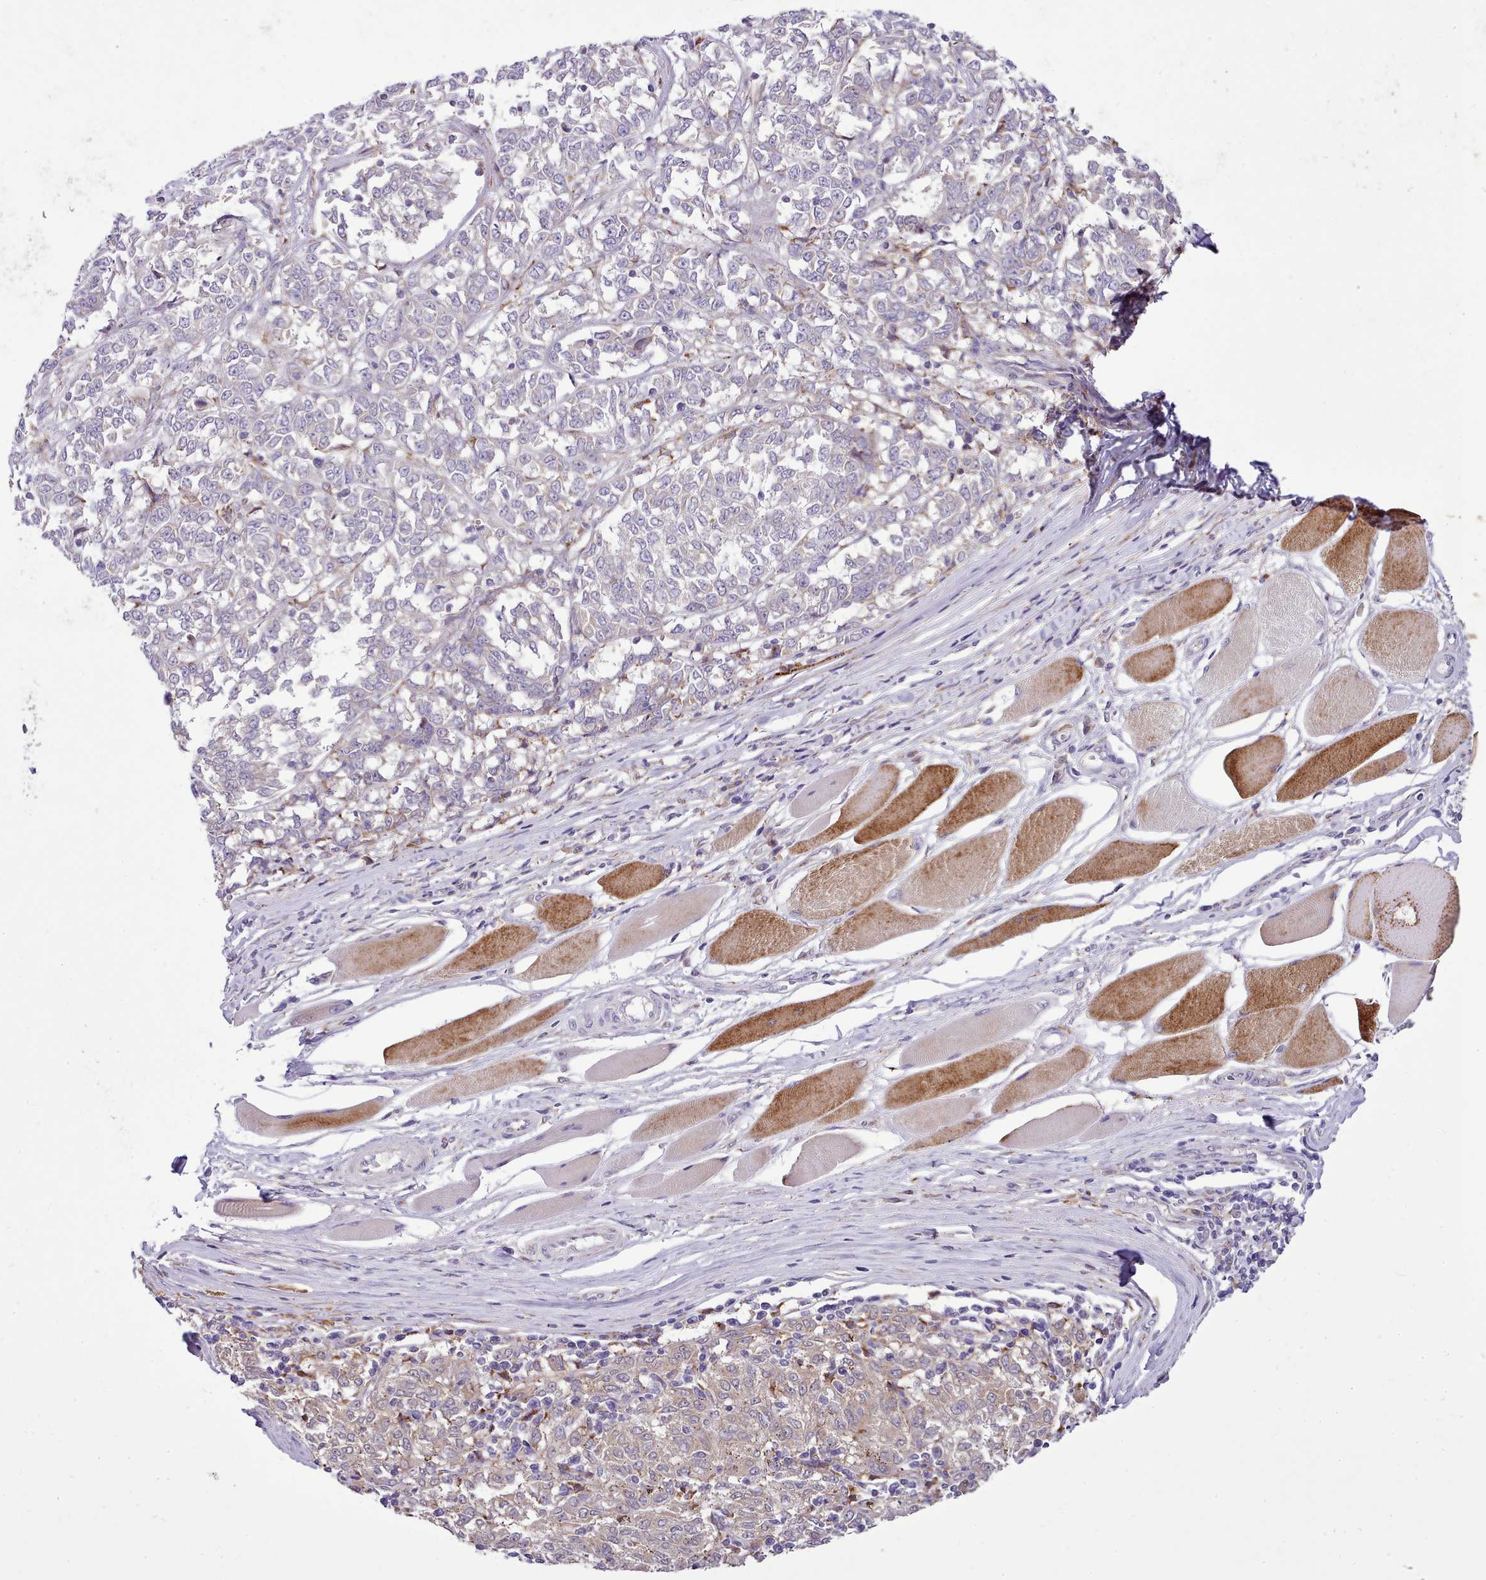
{"staining": {"intensity": "negative", "quantity": "none", "location": "none"}, "tissue": "melanoma", "cell_type": "Tumor cells", "image_type": "cancer", "snomed": [{"axis": "morphology", "description": "Malignant melanoma, NOS"}, {"axis": "topography", "description": "Skin"}], "caption": "Tumor cells show no significant expression in melanoma.", "gene": "FAM83E", "patient": {"sex": "female", "age": 72}}